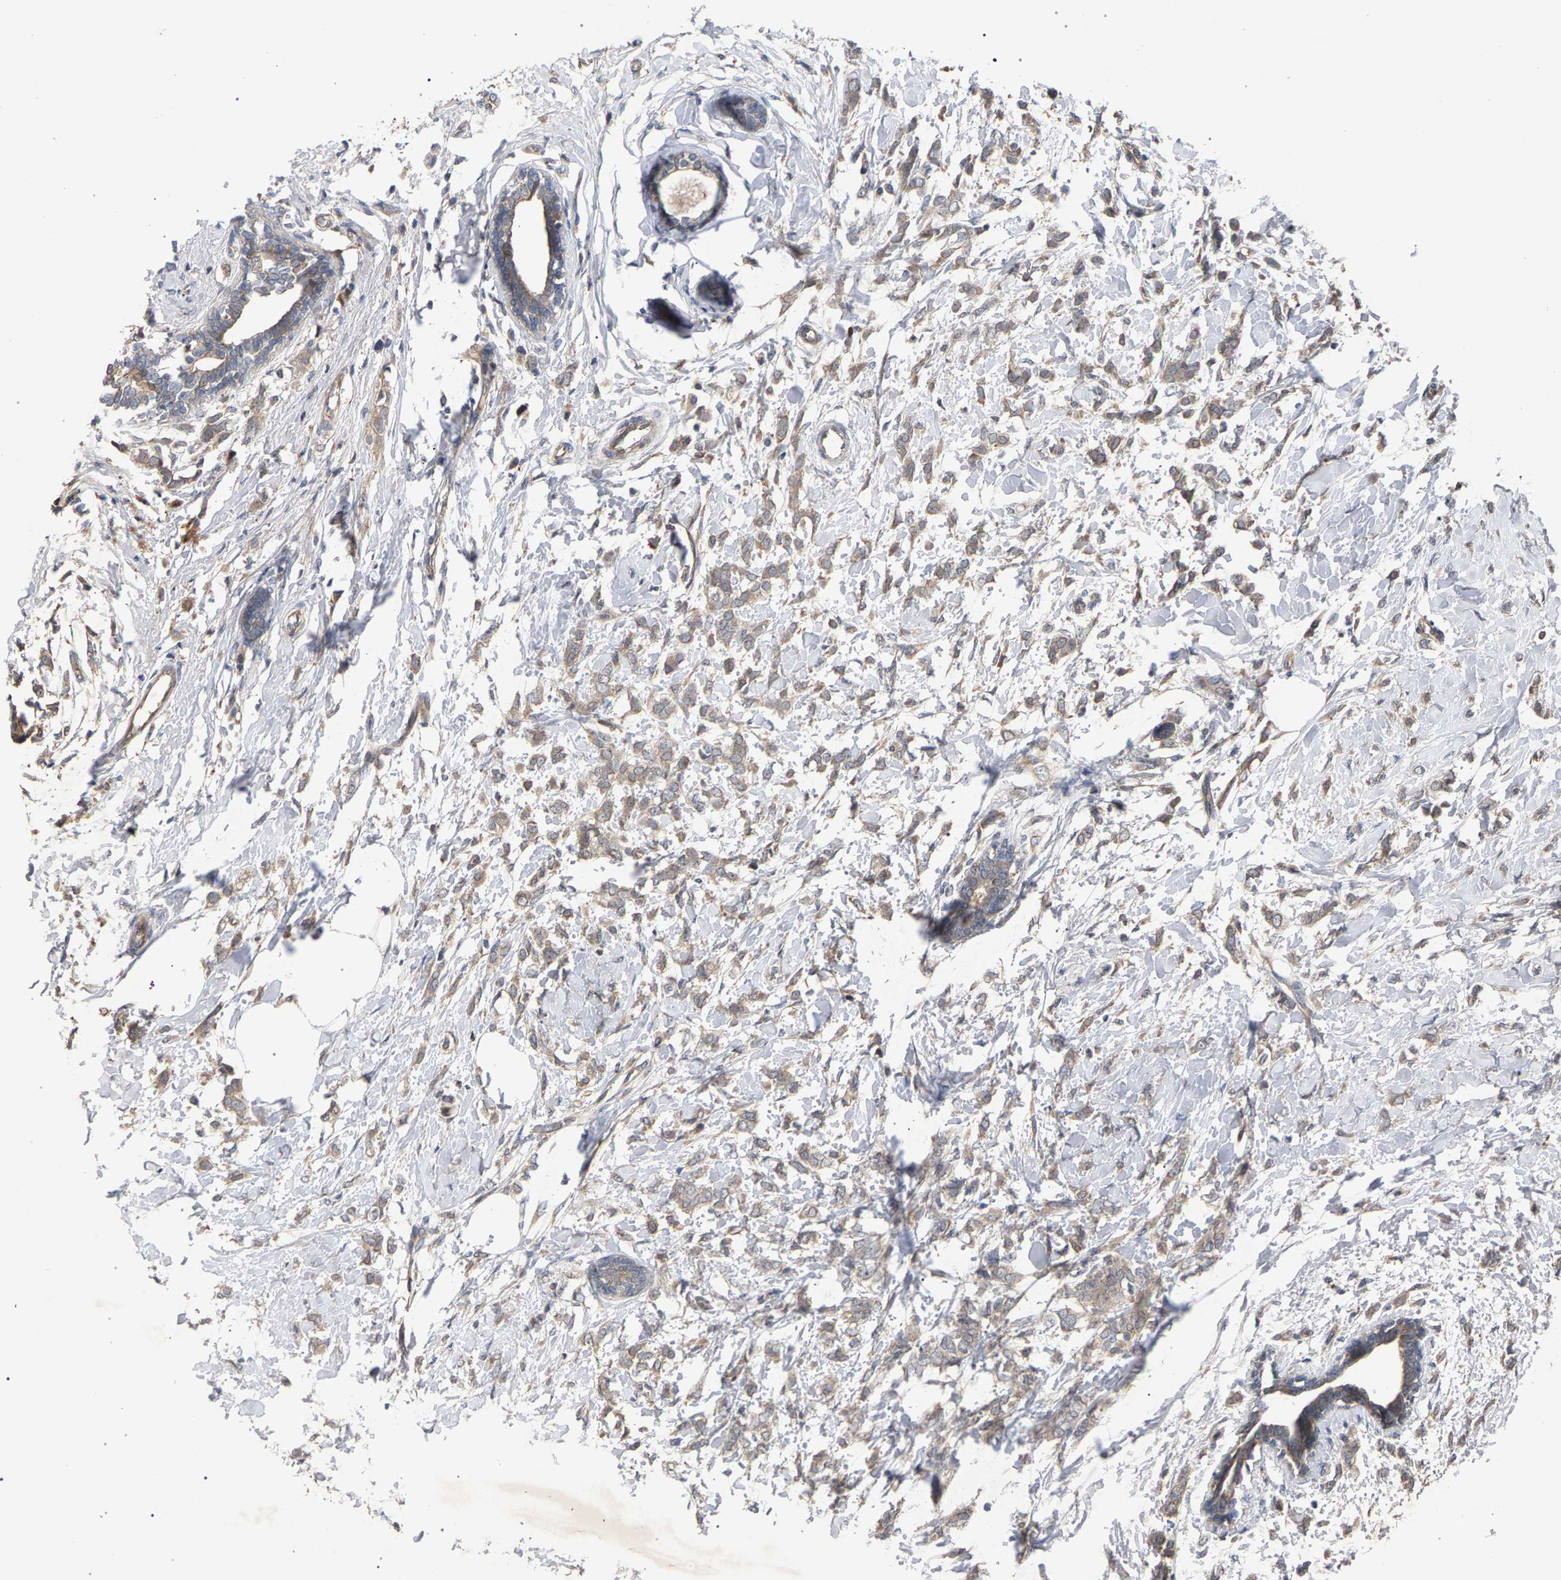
{"staining": {"intensity": "weak", "quantity": ">75%", "location": "cytoplasmic/membranous"}, "tissue": "breast cancer", "cell_type": "Tumor cells", "image_type": "cancer", "snomed": [{"axis": "morphology", "description": "Lobular carcinoma, in situ"}, {"axis": "morphology", "description": "Lobular carcinoma"}, {"axis": "topography", "description": "Breast"}], "caption": "The micrograph shows staining of breast cancer, revealing weak cytoplasmic/membranous protein expression (brown color) within tumor cells.", "gene": "SLC4A4", "patient": {"sex": "female", "age": 41}}